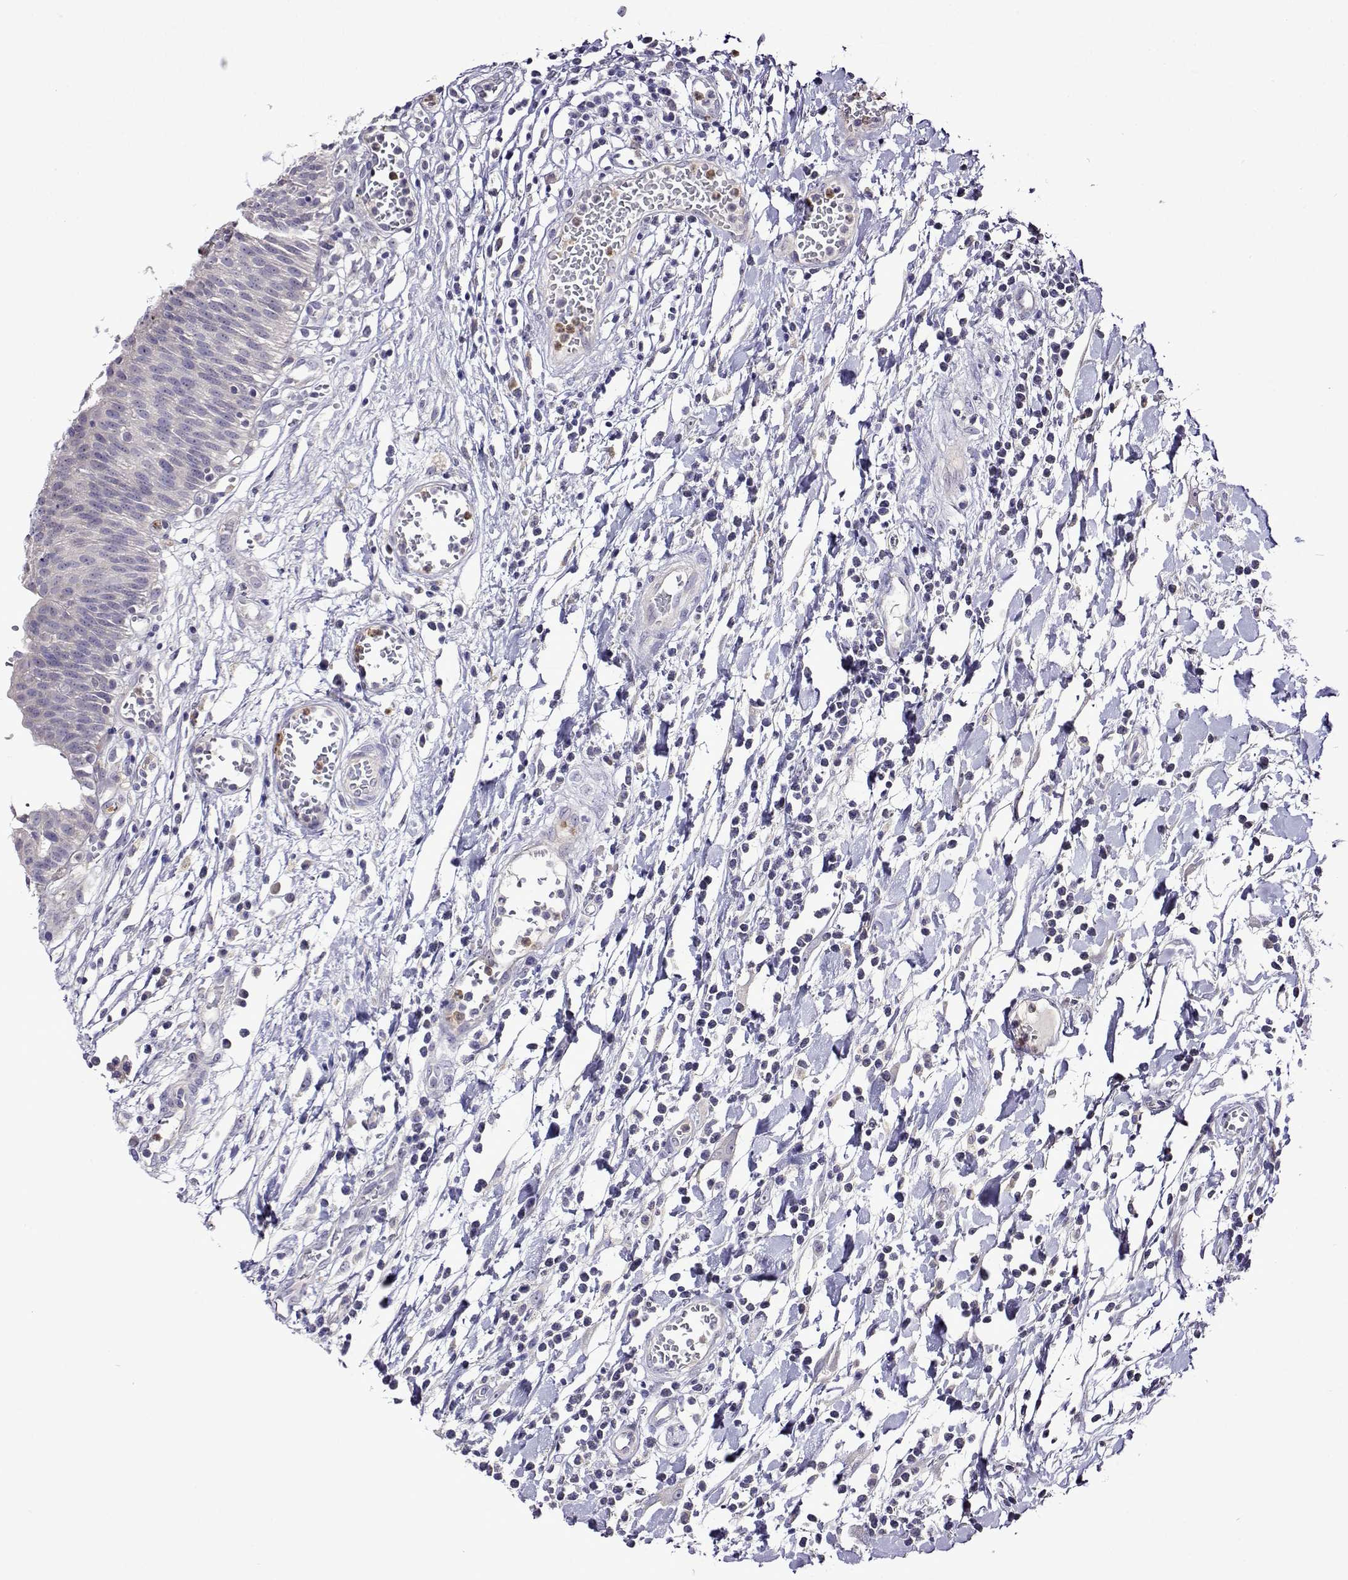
{"staining": {"intensity": "negative", "quantity": "none", "location": "none"}, "tissue": "urinary bladder", "cell_type": "Urothelial cells", "image_type": "normal", "snomed": [{"axis": "morphology", "description": "Normal tissue, NOS"}, {"axis": "topography", "description": "Urinary bladder"}], "caption": "Immunohistochemical staining of normal urinary bladder shows no significant staining in urothelial cells. (Brightfield microscopy of DAB IHC at high magnification).", "gene": "SULT2A1", "patient": {"sex": "male", "age": 64}}